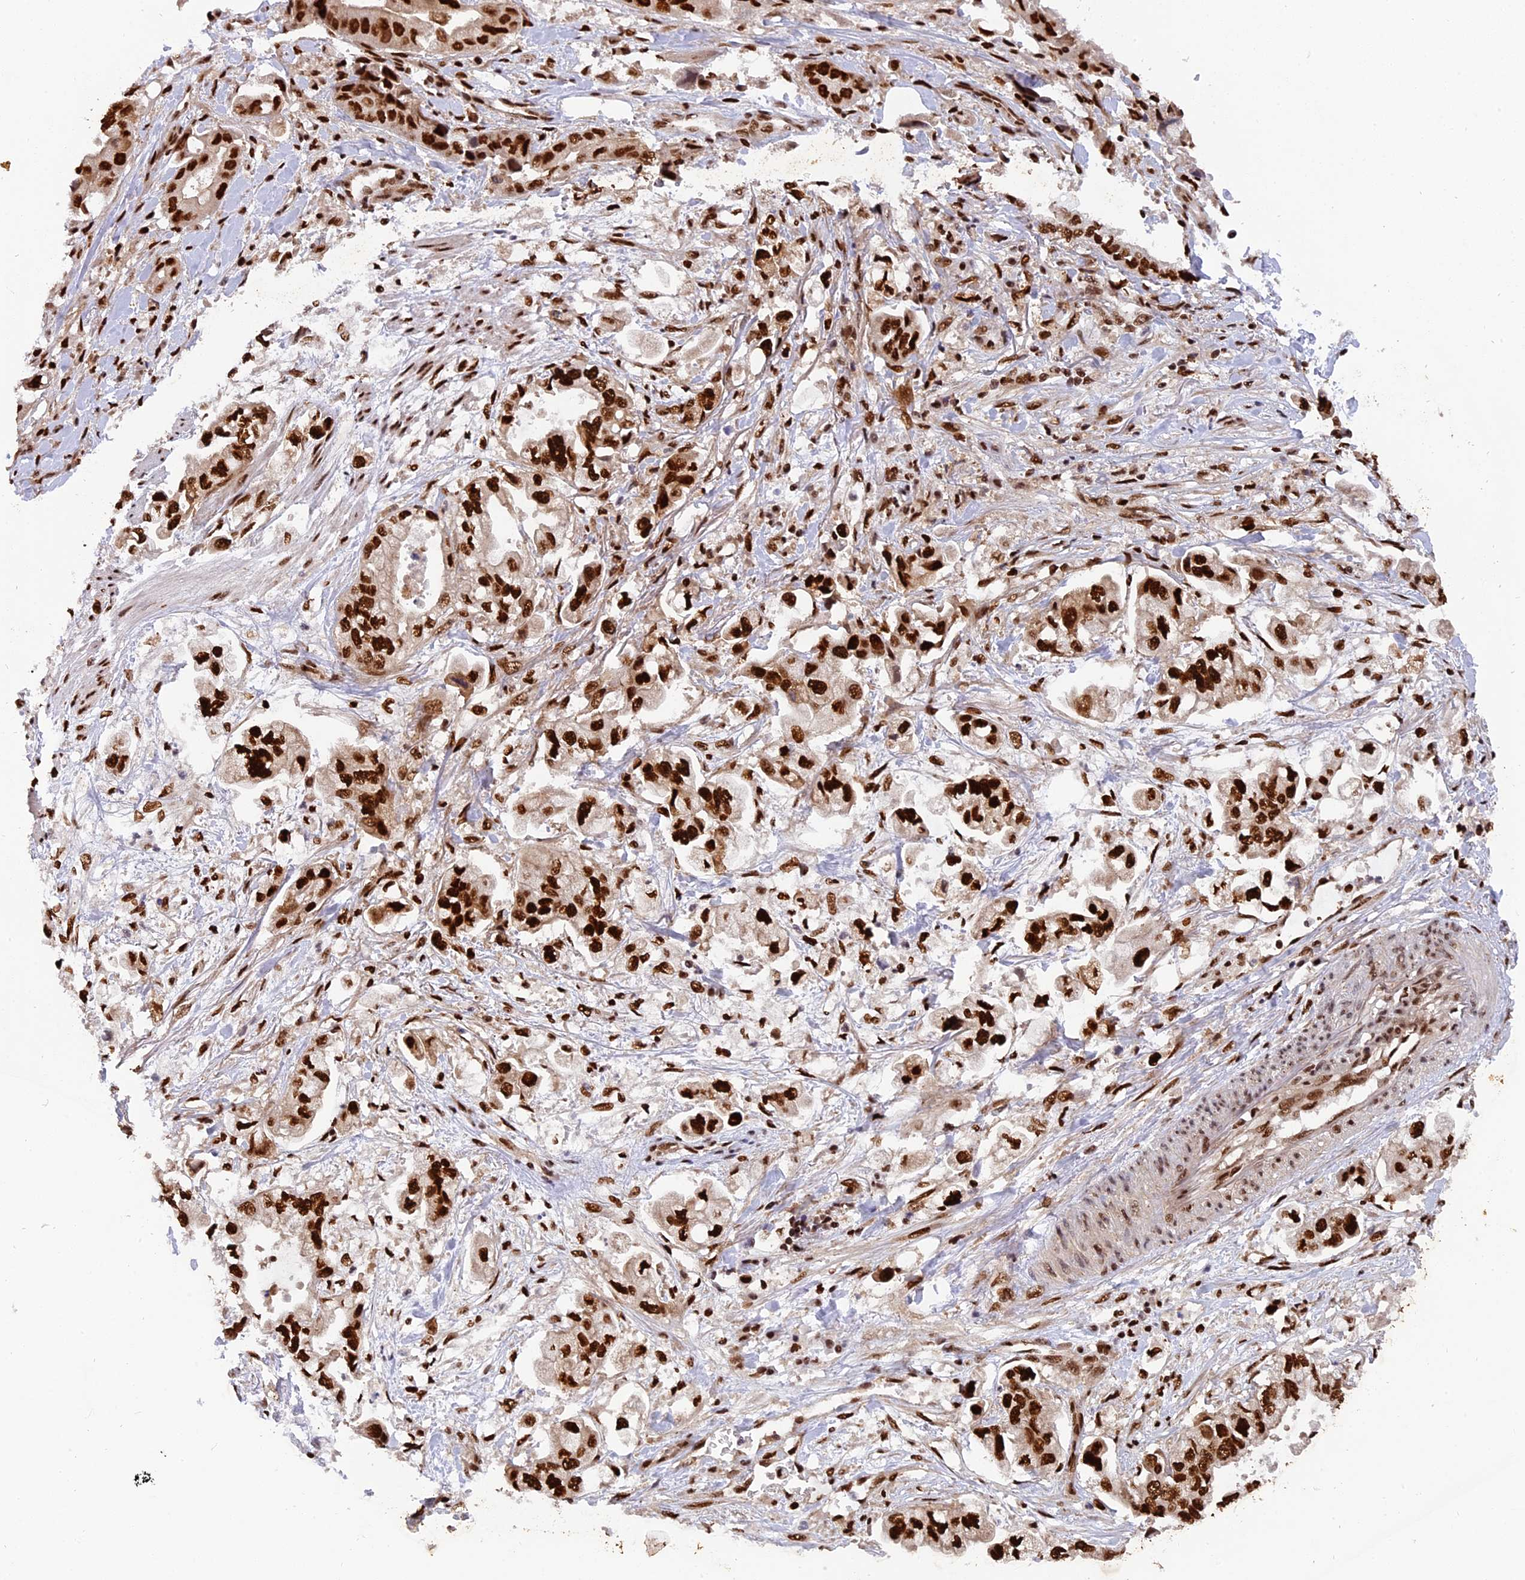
{"staining": {"intensity": "strong", "quantity": ">75%", "location": "nuclear"}, "tissue": "stomach cancer", "cell_type": "Tumor cells", "image_type": "cancer", "snomed": [{"axis": "morphology", "description": "Adenocarcinoma, NOS"}, {"axis": "topography", "description": "Stomach"}], "caption": "High-power microscopy captured an immunohistochemistry (IHC) photomicrograph of stomach cancer (adenocarcinoma), revealing strong nuclear staining in about >75% of tumor cells. (DAB (3,3'-diaminobenzidine) IHC, brown staining for protein, blue staining for nuclei).", "gene": "RAMAC", "patient": {"sex": "male", "age": 62}}